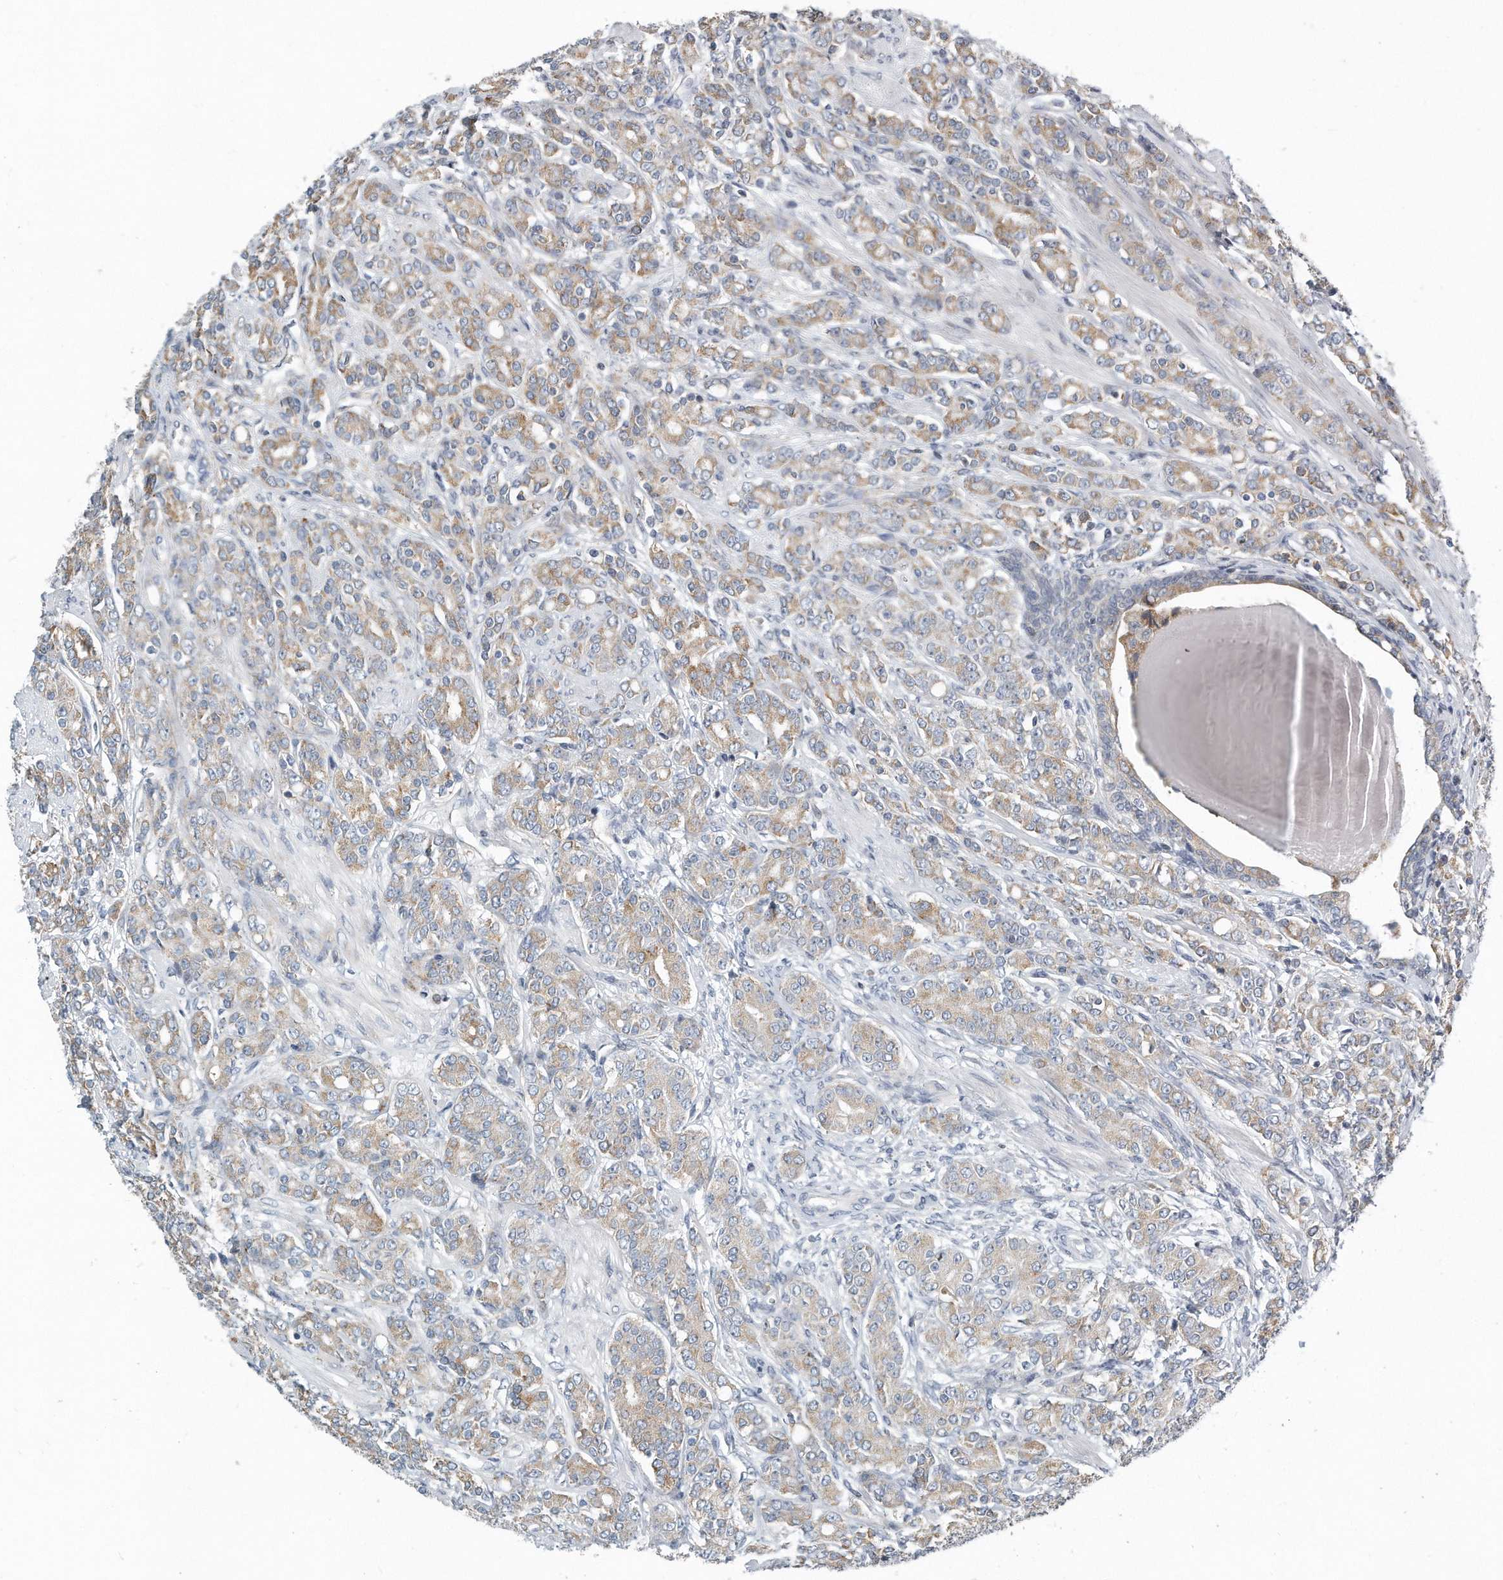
{"staining": {"intensity": "weak", "quantity": ">75%", "location": "cytoplasmic/membranous"}, "tissue": "prostate cancer", "cell_type": "Tumor cells", "image_type": "cancer", "snomed": [{"axis": "morphology", "description": "Adenocarcinoma, High grade"}, {"axis": "topography", "description": "Prostate"}], "caption": "Tumor cells demonstrate low levels of weak cytoplasmic/membranous staining in approximately >75% of cells in prostate cancer (high-grade adenocarcinoma).", "gene": "VLDLR", "patient": {"sex": "male", "age": 62}}